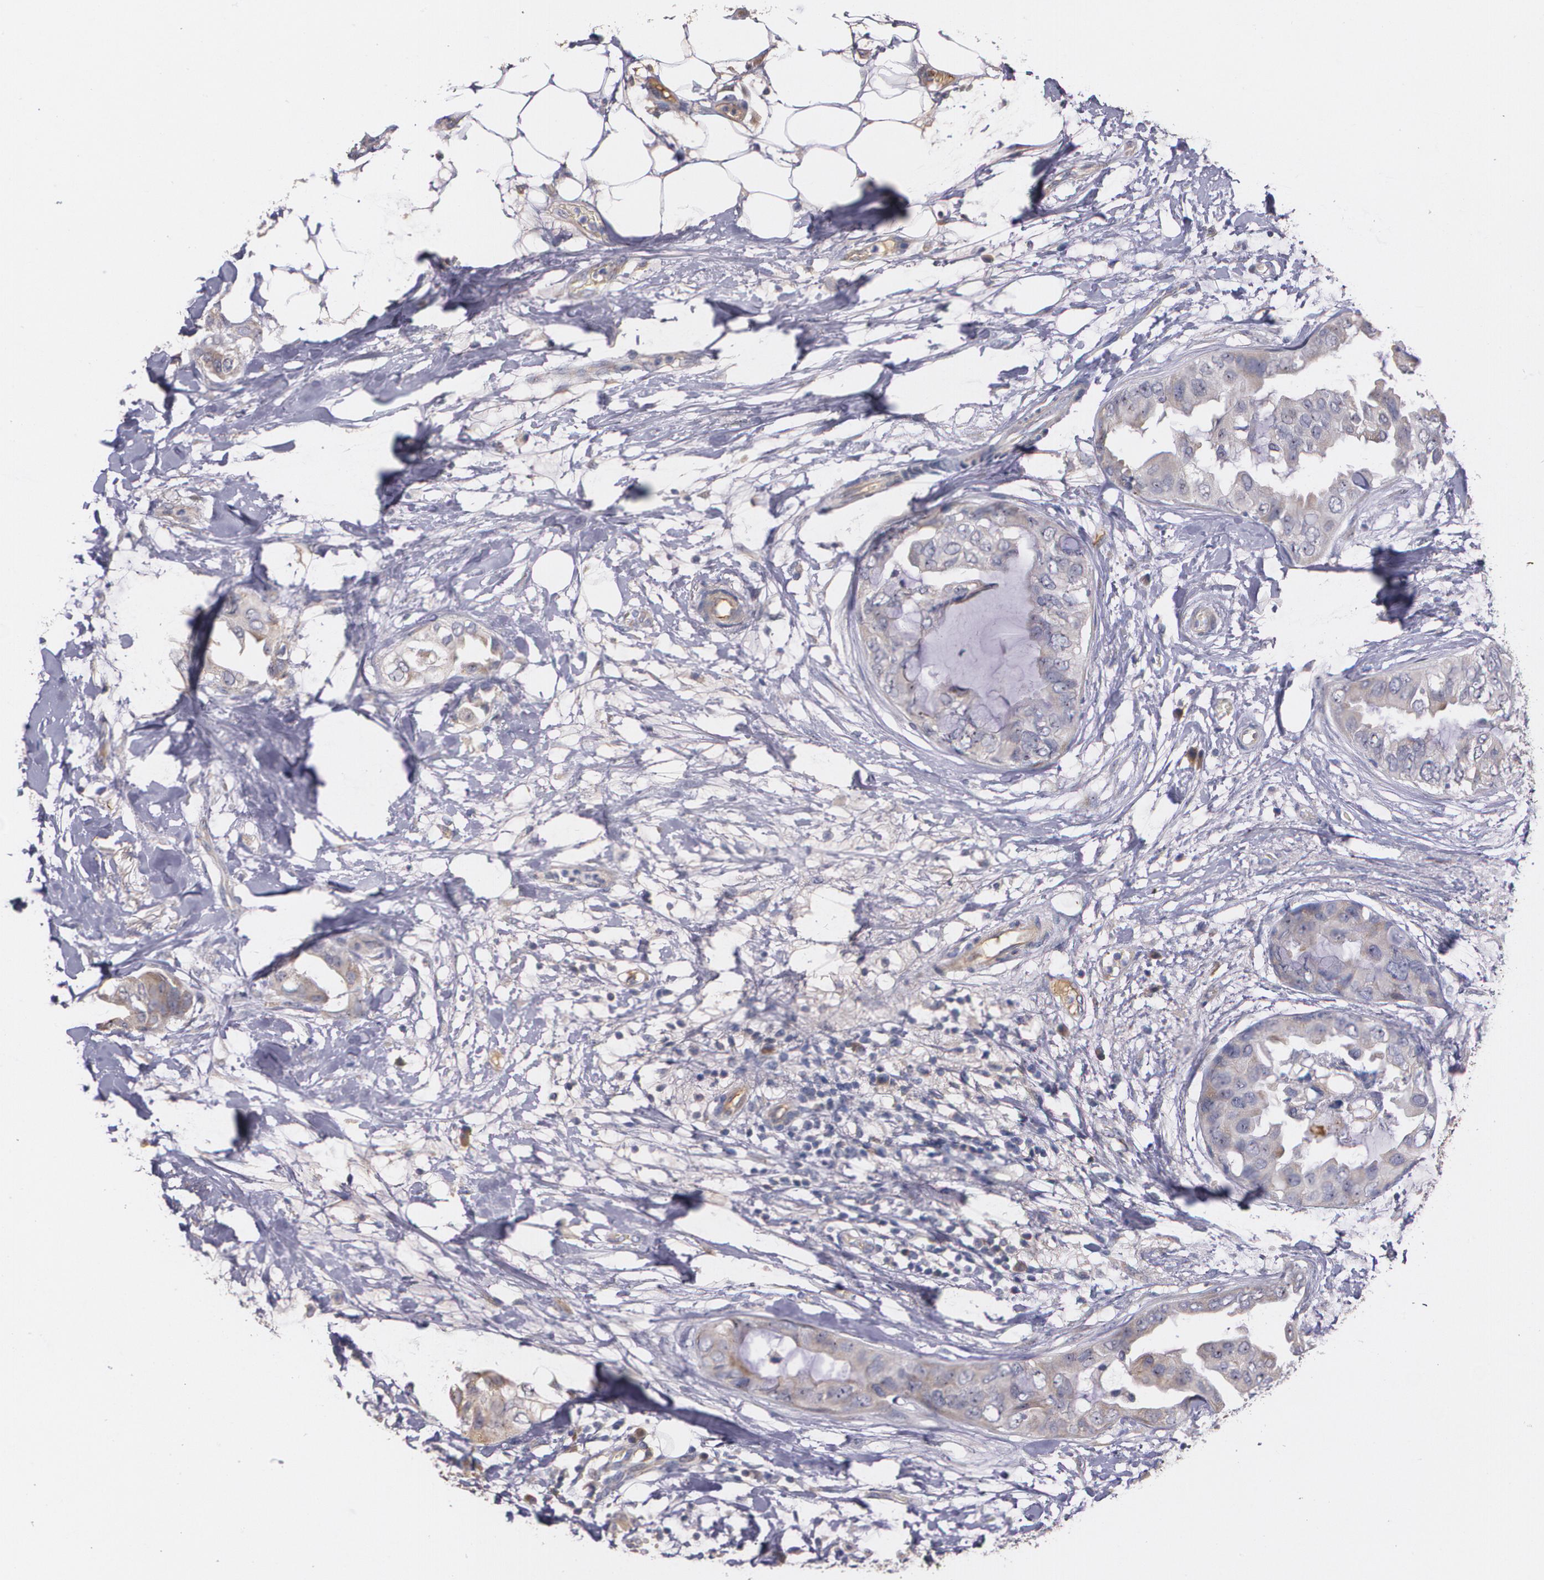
{"staining": {"intensity": "weak", "quantity": "<25%", "location": "cytoplasmic/membranous"}, "tissue": "breast cancer", "cell_type": "Tumor cells", "image_type": "cancer", "snomed": [{"axis": "morphology", "description": "Duct carcinoma"}, {"axis": "topography", "description": "Breast"}], "caption": "Tumor cells show no significant expression in breast cancer. (DAB immunohistochemistry, high magnification).", "gene": "AMBP", "patient": {"sex": "female", "age": 40}}